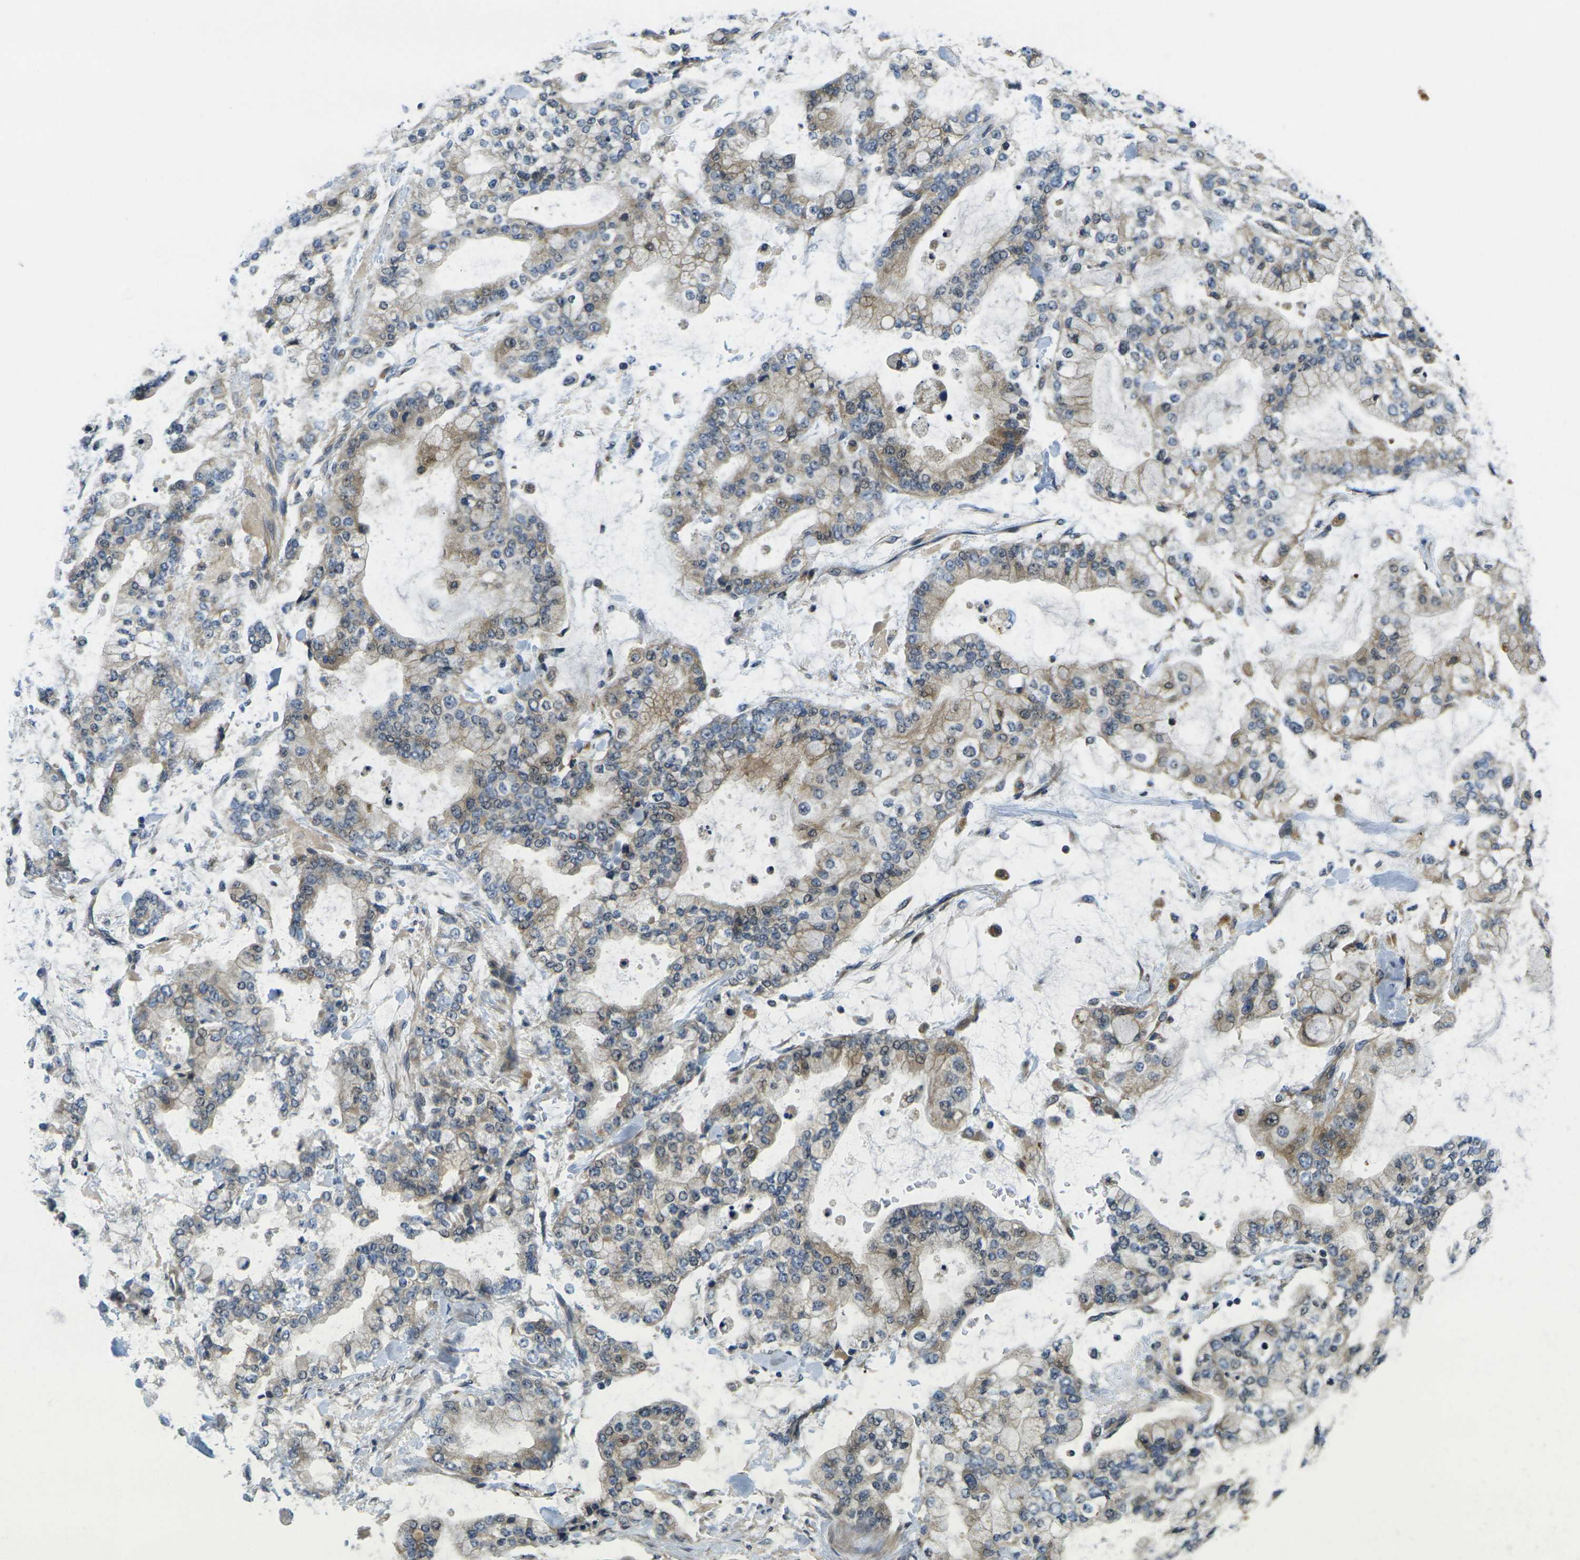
{"staining": {"intensity": "weak", "quantity": "<25%", "location": "cytoplasmic/membranous,nuclear"}, "tissue": "stomach cancer", "cell_type": "Tumor cells", "image_type": "cancer", "snomed": [{"axis": "morphology", "description": "Normal tissue, NOS"}, {"axis": "morphology", "description": "Adenocarcinoma, NOS"}, {"axis": "topography", "description": "Stomach, upper"}, {"axis": "topography", "description": "Stomach"}], "caption": "This photomicrograph is of stomach adenocarcinoma stained with IHC to label a protein in brown with the nuclei are counter-stained blue. There is no positivity in tumor cells.", "gene": "MINAR2", "patient": {"sex": "male", "age": 76}}